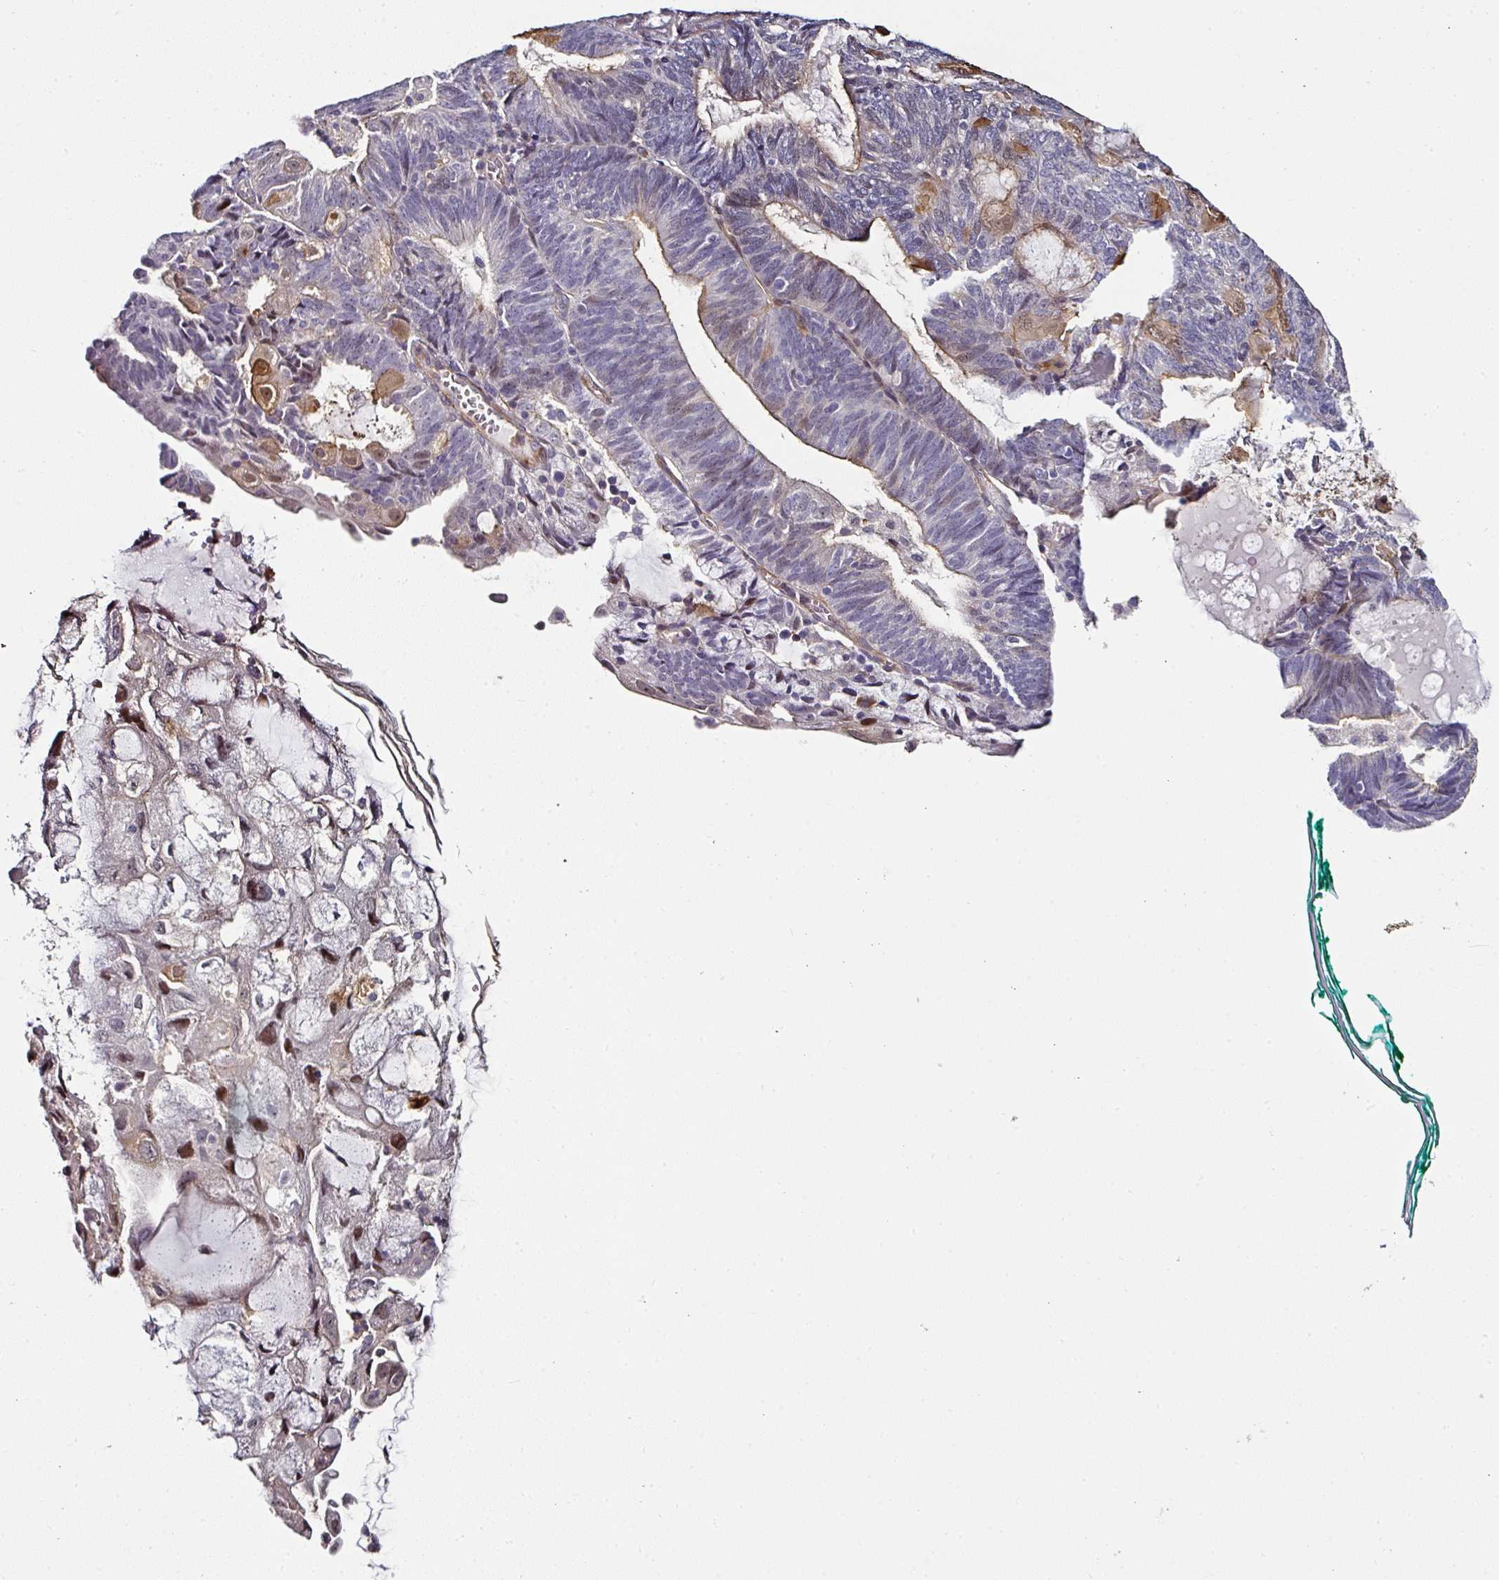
{"staining": {"intensity": "weak", "quantity": "<25%", "location": "cytoplasmic/membranous"}, "tissue": "endometrial cancer", "cell_type": "Tumor cells", "image_type": "cancer", "snomed": [{"axis": "morphology", "description": "Adenocarcinoma, NOS"}, {"axis": "topography", "description": "Endometrium"}], "caption": "DAB (3,3'-diaminobenzidine) immunohistochemical staining of human adenocarcinoma (endometrial) demonstrates no significant expression in tumor cells.", "gene": "BEND5", "patient": {"sex": "female", "age": 81}}